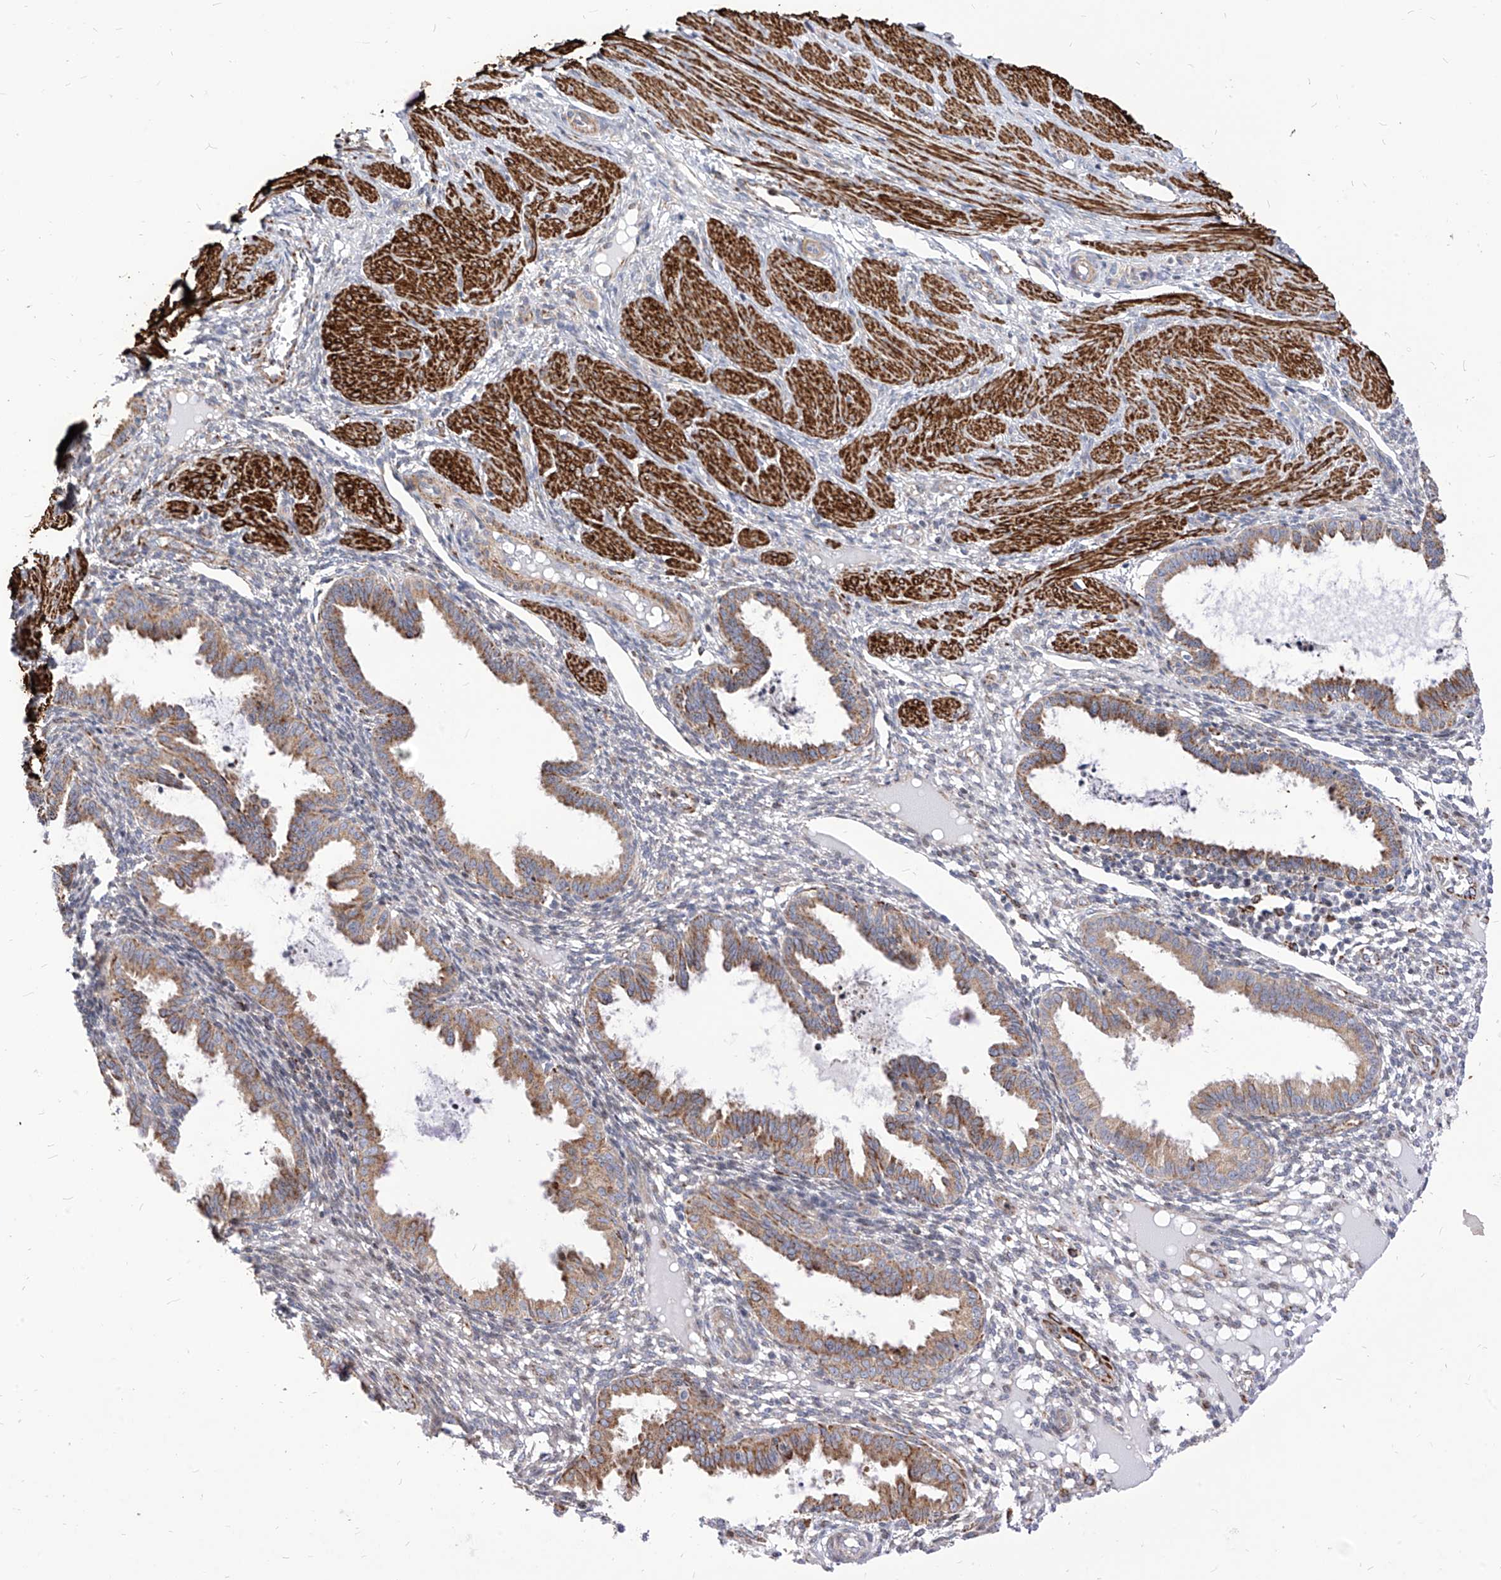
{"staining": {"intensity": "negative", "quantity": "none", "location": "none"}, "tissue": "endometrium", "cell_type": "Cells in endometrial stroma", "image_type": "normal", "snomed": [{"axis": "morphology", "description": "Normal tissue, NOS"}, {"axis": "topography", "description": "Endometrium"}], "caption": "The micrograph exhibits no staining of cells in endometrial stroma in normal endometrium.", "gene": "TTLL8", "patient": {"sex": "female", "age": 33}}